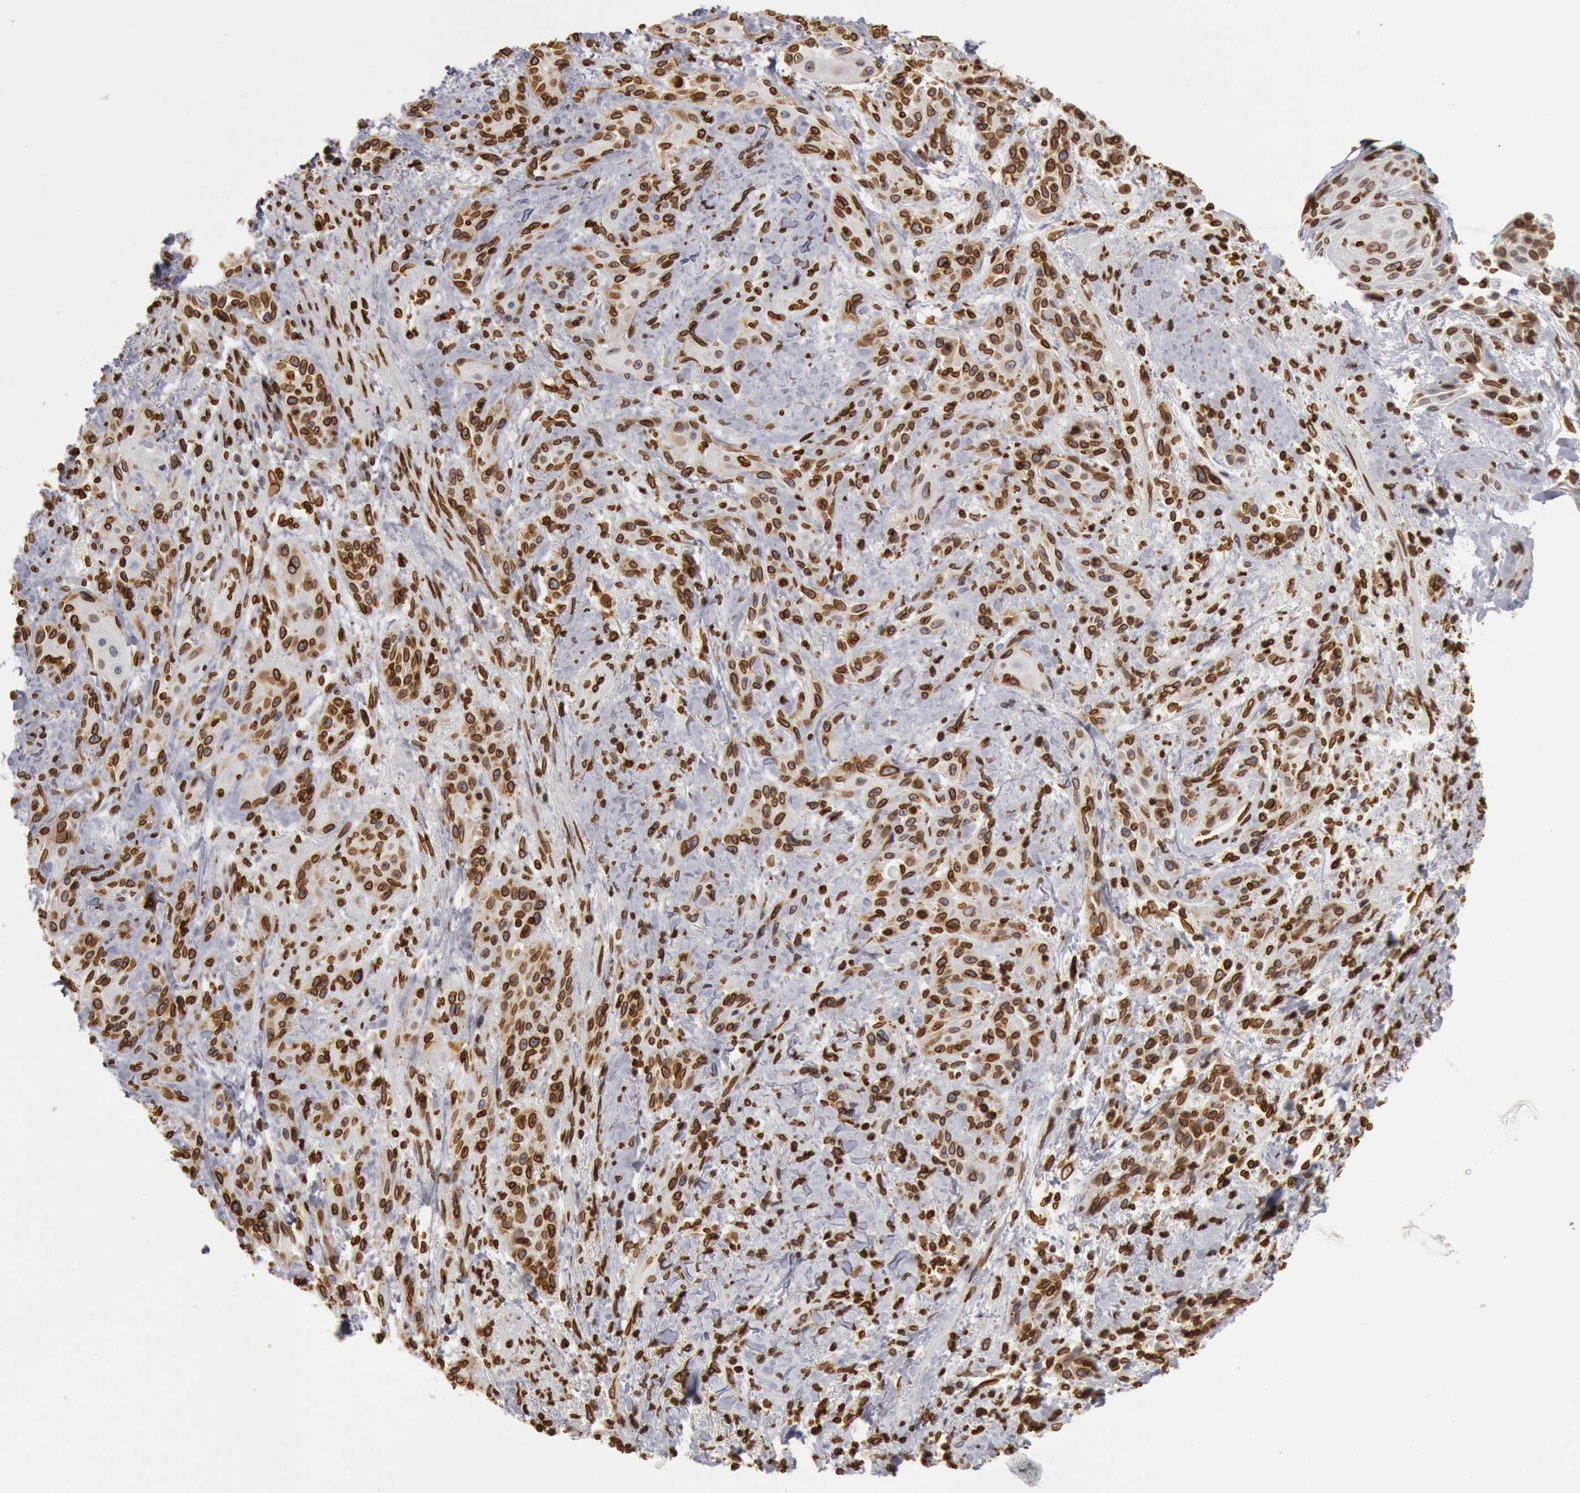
{"staining": {"intensity": "moderate", "quantity": ">75%", "location": "cytoplasmic/membranous,nuclear"}, "tissue": "skin cancer", "cell_type": "Tumor cells", "image_type": "cancer", "snomed": [{"axis": "morphology", "description": "Squamous cell carcinoma, NOS"}, {"axis": "topography", "description": "Skin"}, {"axis": "topography", "description": "Anal"}], "caption": "Moderate cytoplasmic/membranous and nuclear protein positivity is appreciated in about >75% of tumor cells in skin cancer. Nuclei are stained in blue.", "gene": "SUN2", "patient": {"sex": "male", "age": 64}}